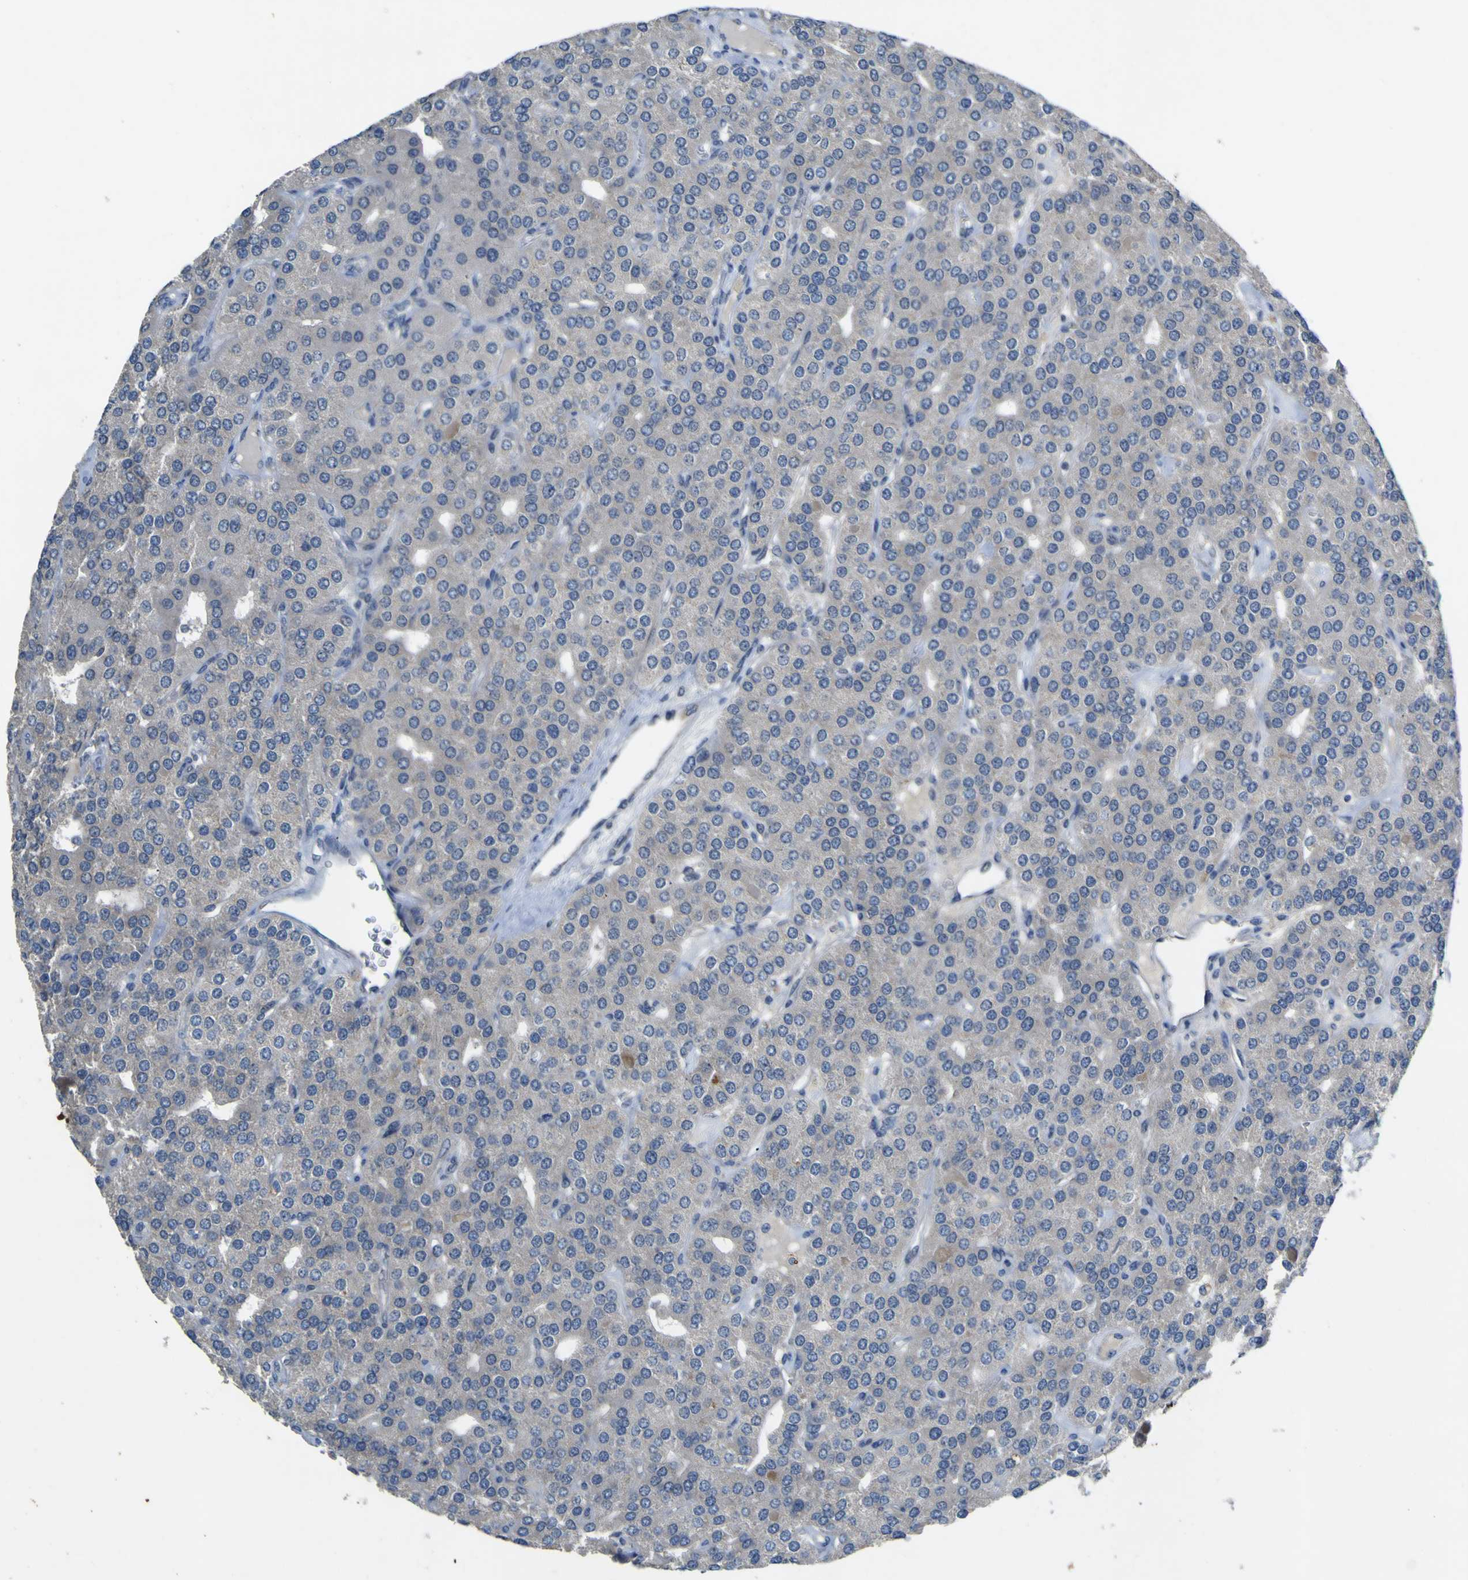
{"staining": {"intensity": "moderate", "quantity": "<25%", "location": "cytoplasmic/membranous"}, "tissue": "parathyroid gland", "cell_type": "Glandular cells", "image_type": "normal", "snomed": [{"axis": "morphology", "description": "Normal tissue, NOS"}, {"axis": "morphology", "description": "Adenoma, NOS"}, {"axis": "topography", "description": "Parathyroid gland"}], "caption": "Benign parathyroid gland shows moderate cytoplasmic/membranous expression in approximately <25% of glandular cells, visualized by immunohistochemistry.", "gene": "LDLR", "patient": {"sex": "female", "age": 86}}